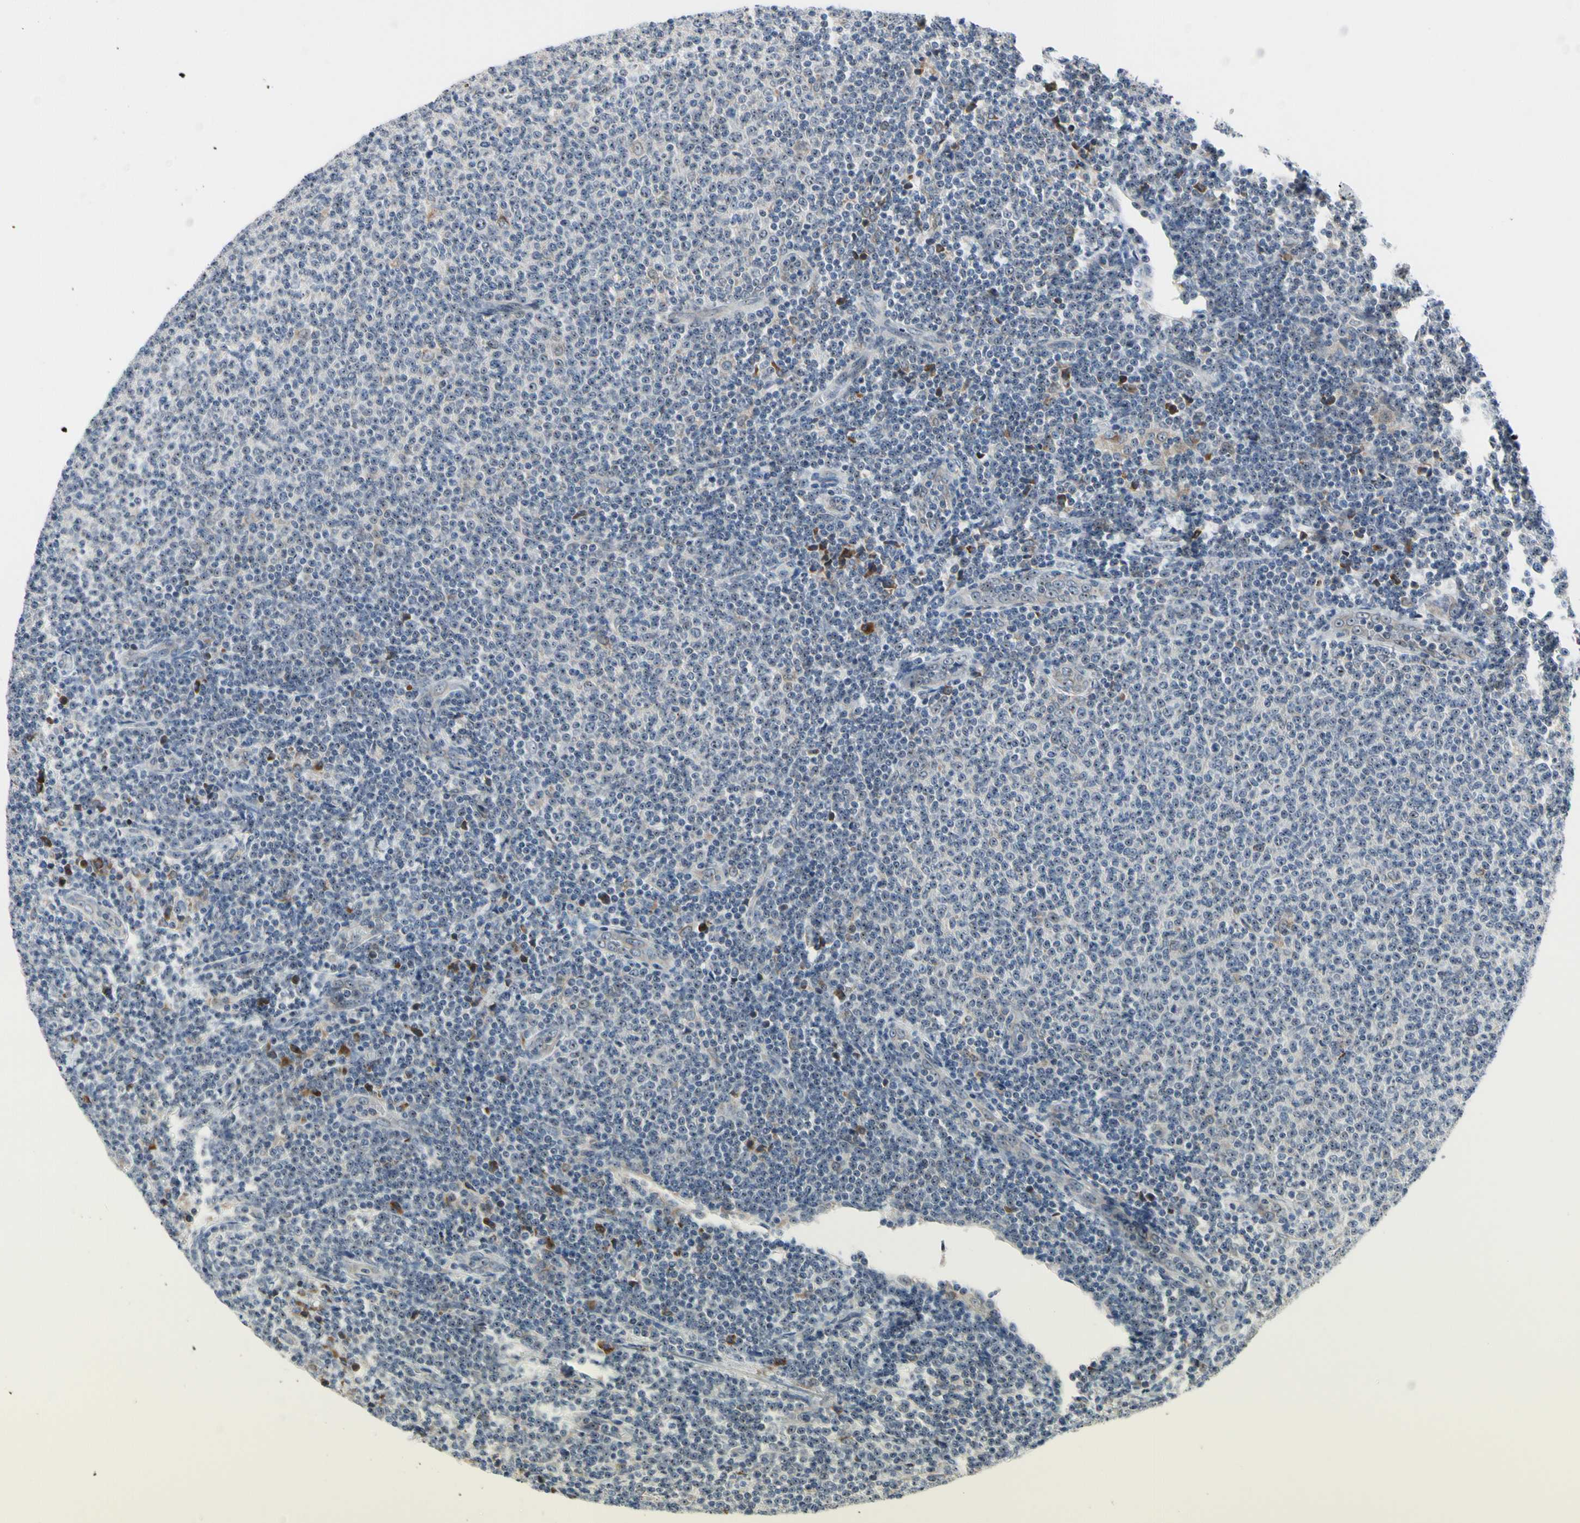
{"staining": {"intensity": "negative", "quantity": "none", "location": "none"}, "tissue": "lymphoma", "cell_type": "Tumor cells", "image_type": "cancer", "snomed": [{"axis": "morphology", "description": "Malignant lymphoma, non-Hodgkin's type, Low grade"}, {"axis": "topography", "description": "Lymph node"}], "caption": "This is an immunohistochemistry micrograph of human lymphoma. There is no staining in tumor cells.", "gene": "TMED7", "patient": {"sex": "male", "age": 66}}